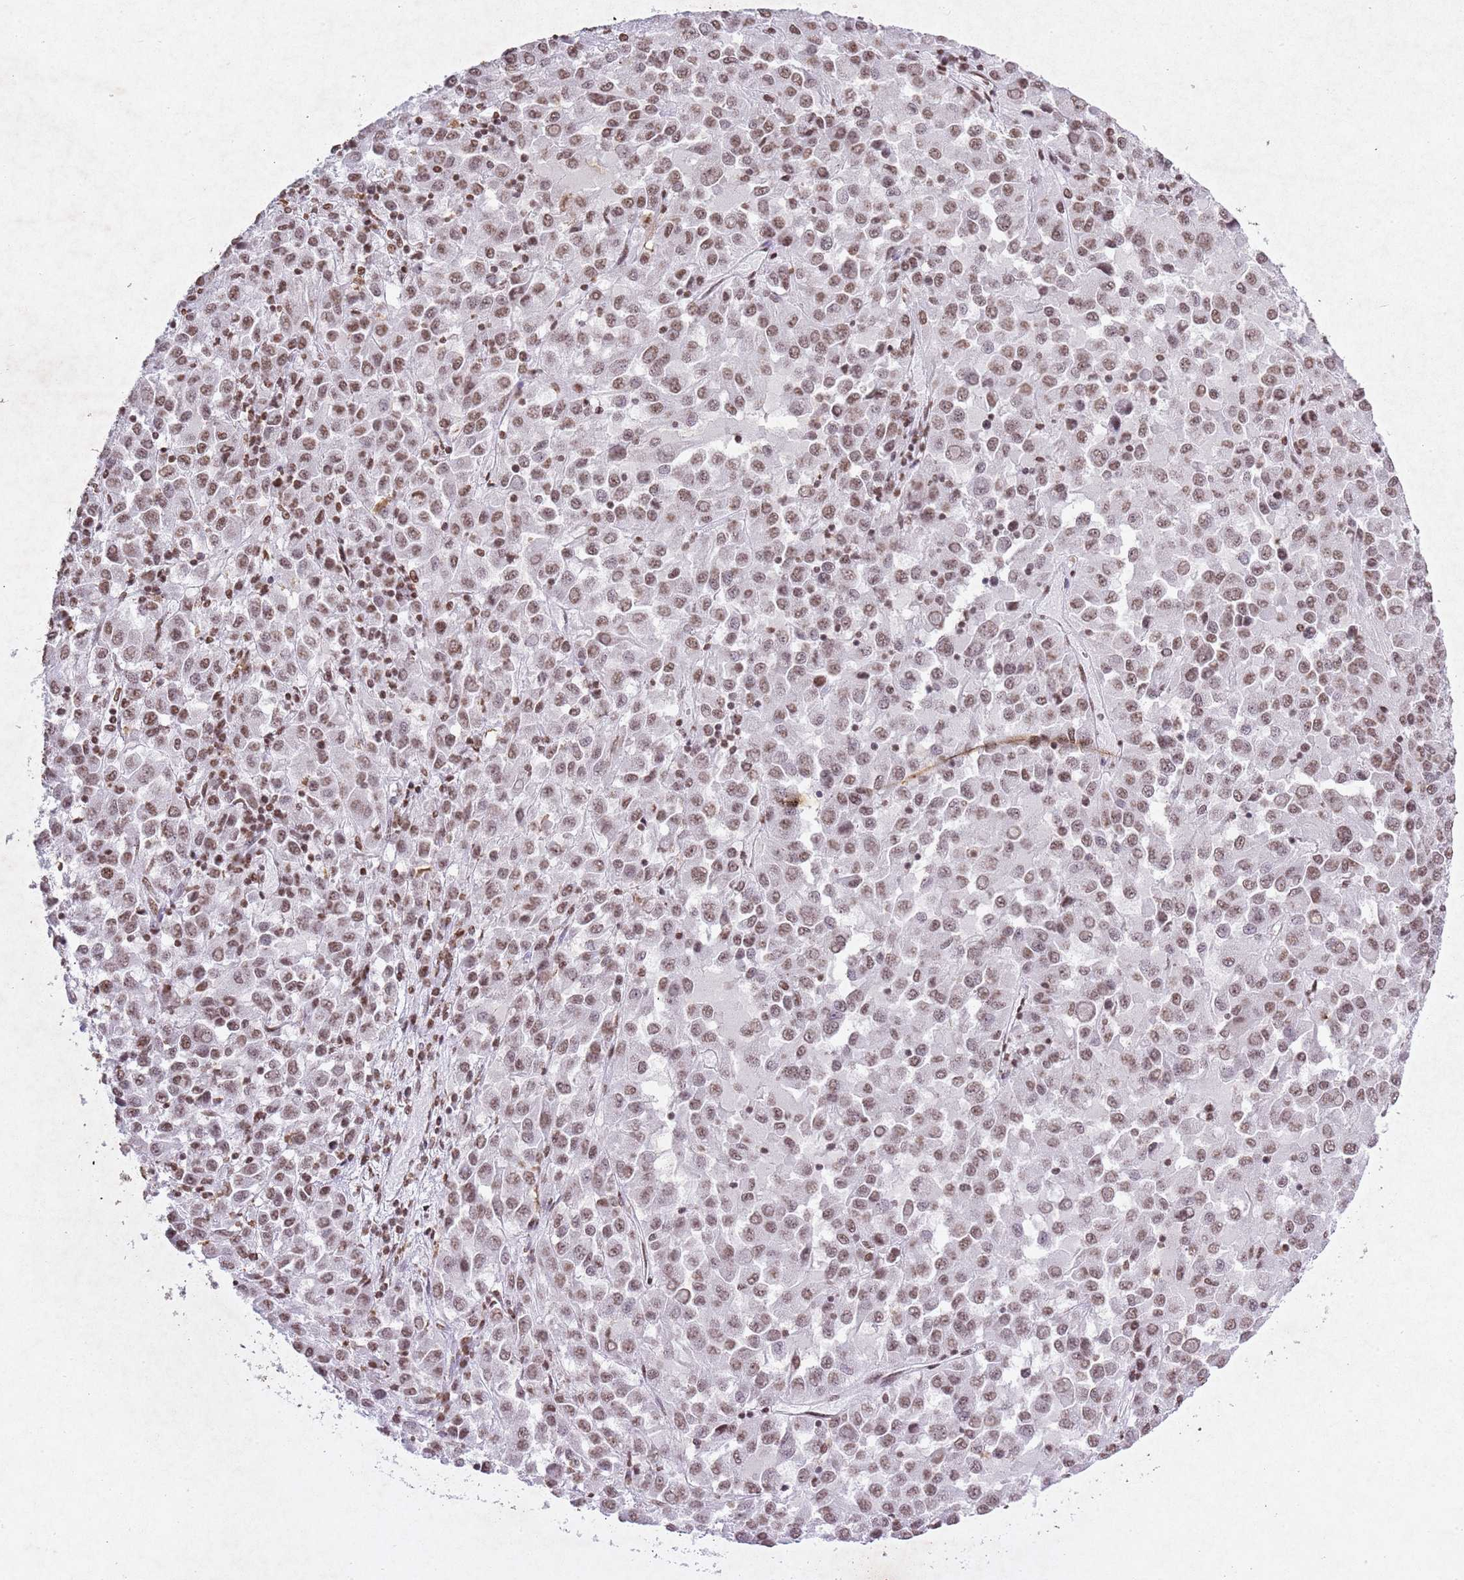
{"staining": {"intensity": "moderate", "quantity": ">75%", "location": "nuclear"}, "tissue": "melanoma", "cell_type": "Tumor cells", "image_type": "cancer", "snomed": [{"axis": "morphology", "description": "Malignant melanoma, Metastatic site"}, {"axis": "topography", "description": "Lung"}], "caption": "Protein staining by IHC exhibits moderate nuclear expression in about >75% of tumor cells in melanoma. (DAB = brown stain, brightfield microscopy at high magnification).", "gene": "BMAL1", "patient": {"sex": "male", "age": 64}}